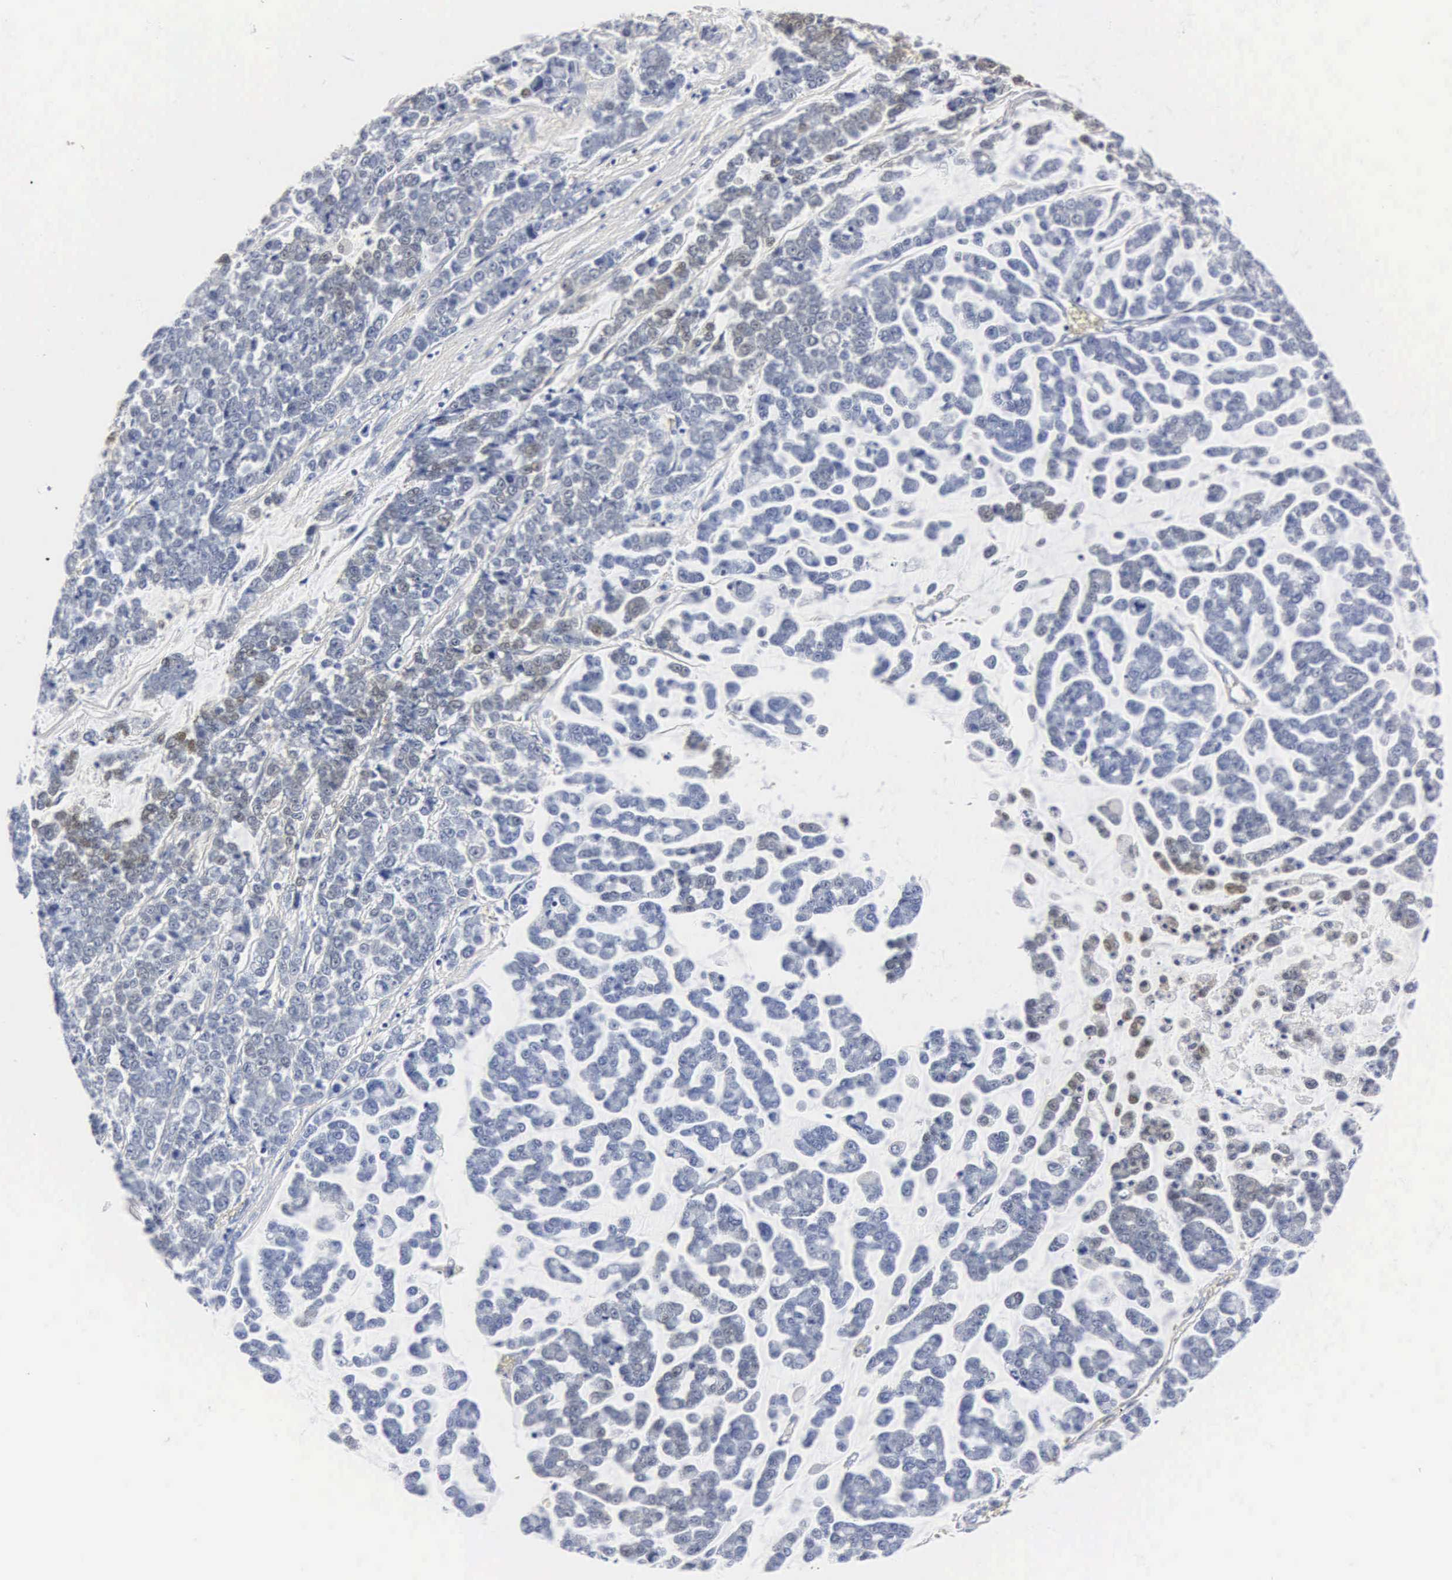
{"staining": {"intensity": "weak", "quantity": "<25%", "location": "cytoplasmic/membranous,nuclear"}, "tissue": "liver cancer", "cell_type": "Tumor cells", "image_type": "cancer", "snomed": [{"axis": "morphology", "description": "Carcinoma, metastatic, NOS"}, {"axis": "topography", "description": "Liver"}], "caption": "Immunohistochemistry of liver metastatic carcinoma reveals no positivity in tumor cells. (DAB IHC with hematoxylin counter stain).", "gene": "ENO2", "patient": {"sex": "female", "age": 58}}